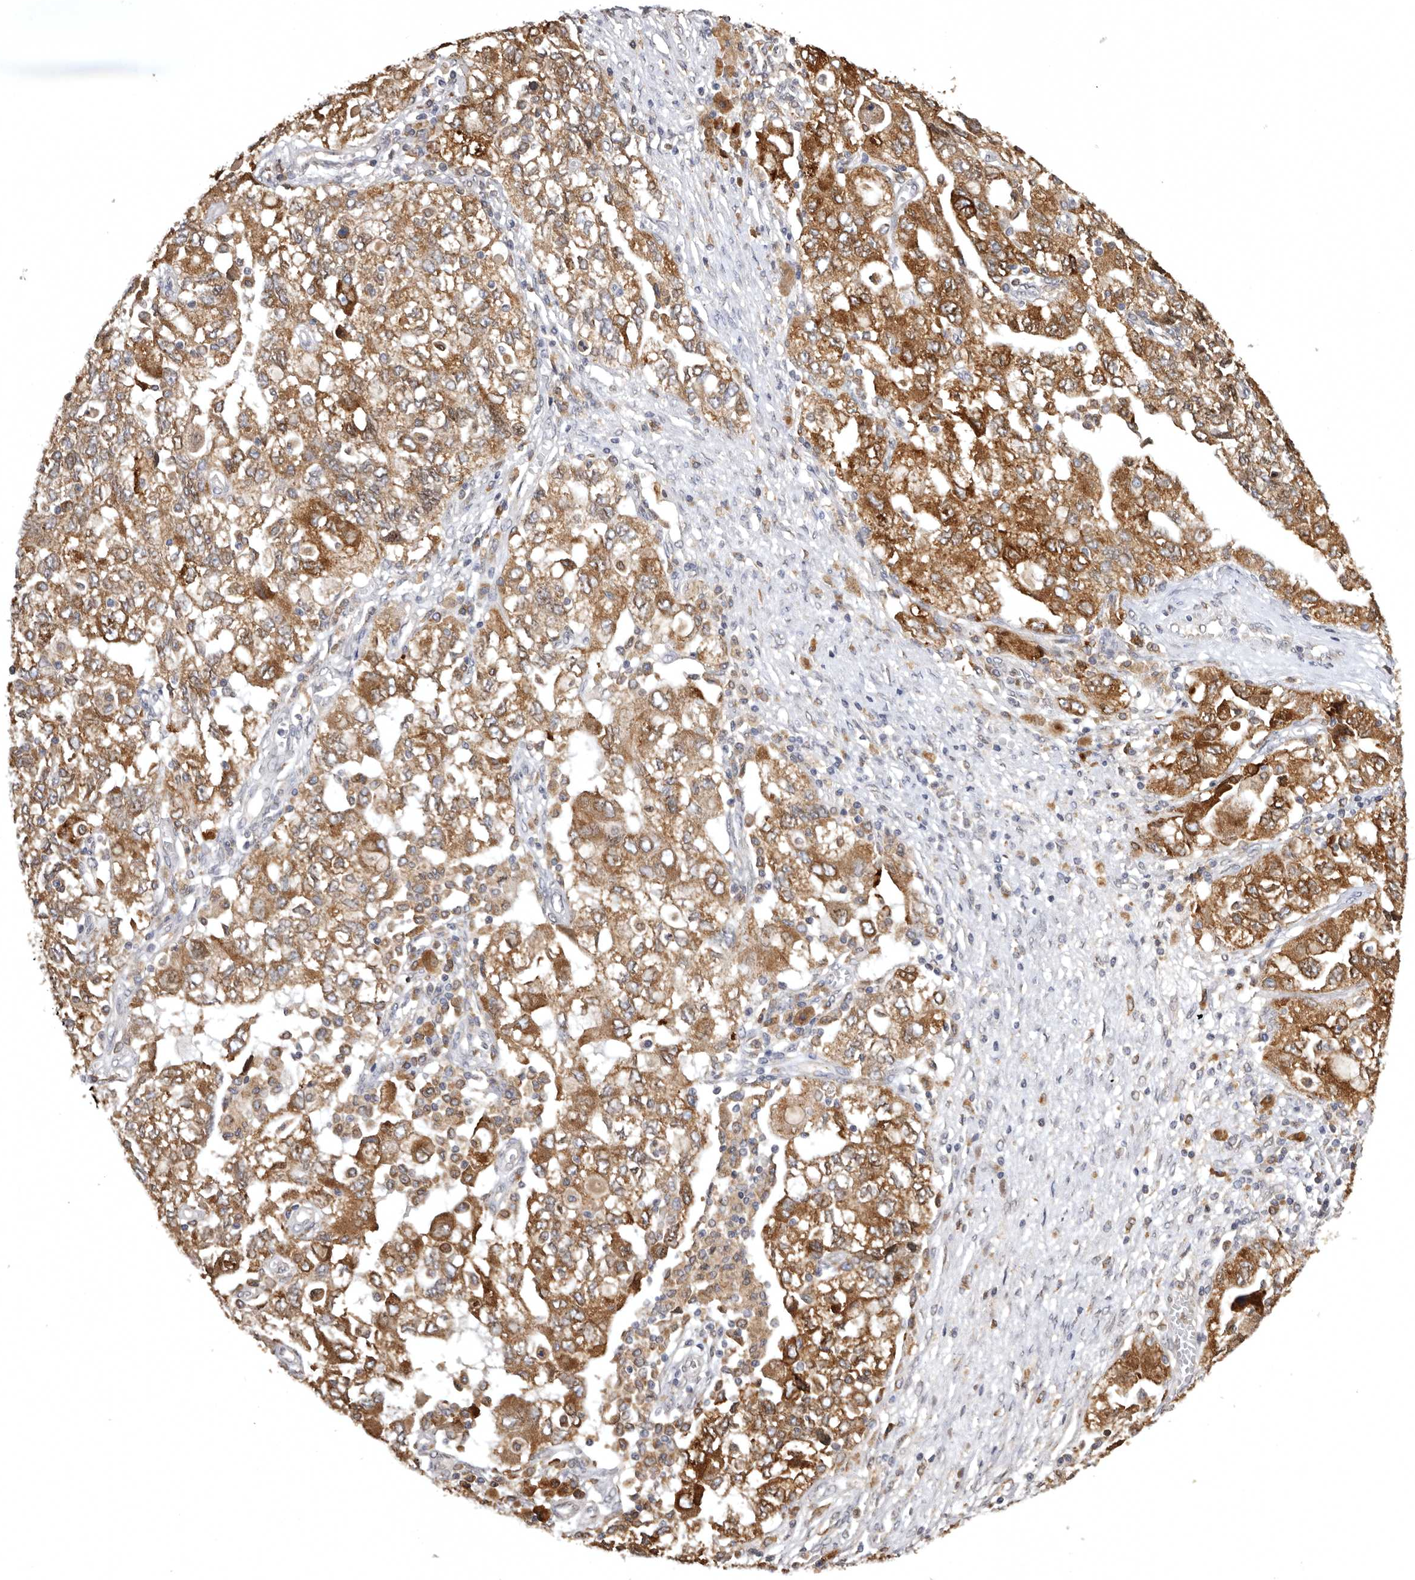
{"staining": {"intensity": "moderate", "quantity": ">75%", "location": "cytoplasmic/membranous"}, "tissue": "ovarian cancer", "cell_type": "Tumor cells", "image_type": "cancer", "snomed": [{"axis": "morphology", "description": "Carcinoma, NOS"}, {"axis": "morphology", "description": "Cystadenocarcinoma, serous, NOS"}, {"axis": "topography", "description": "Ovary"}], "caption": "A high-resolution photomicrograph shows immunohistochemistry staining of ovarian cancer (serous cystadenocarcinoma), which demonstrates moderate cytoplasmic/membranous positivity in about >75% of tumor cells.", "gene": "INKA2", "patient": {"sex": "female", "age": 69}}